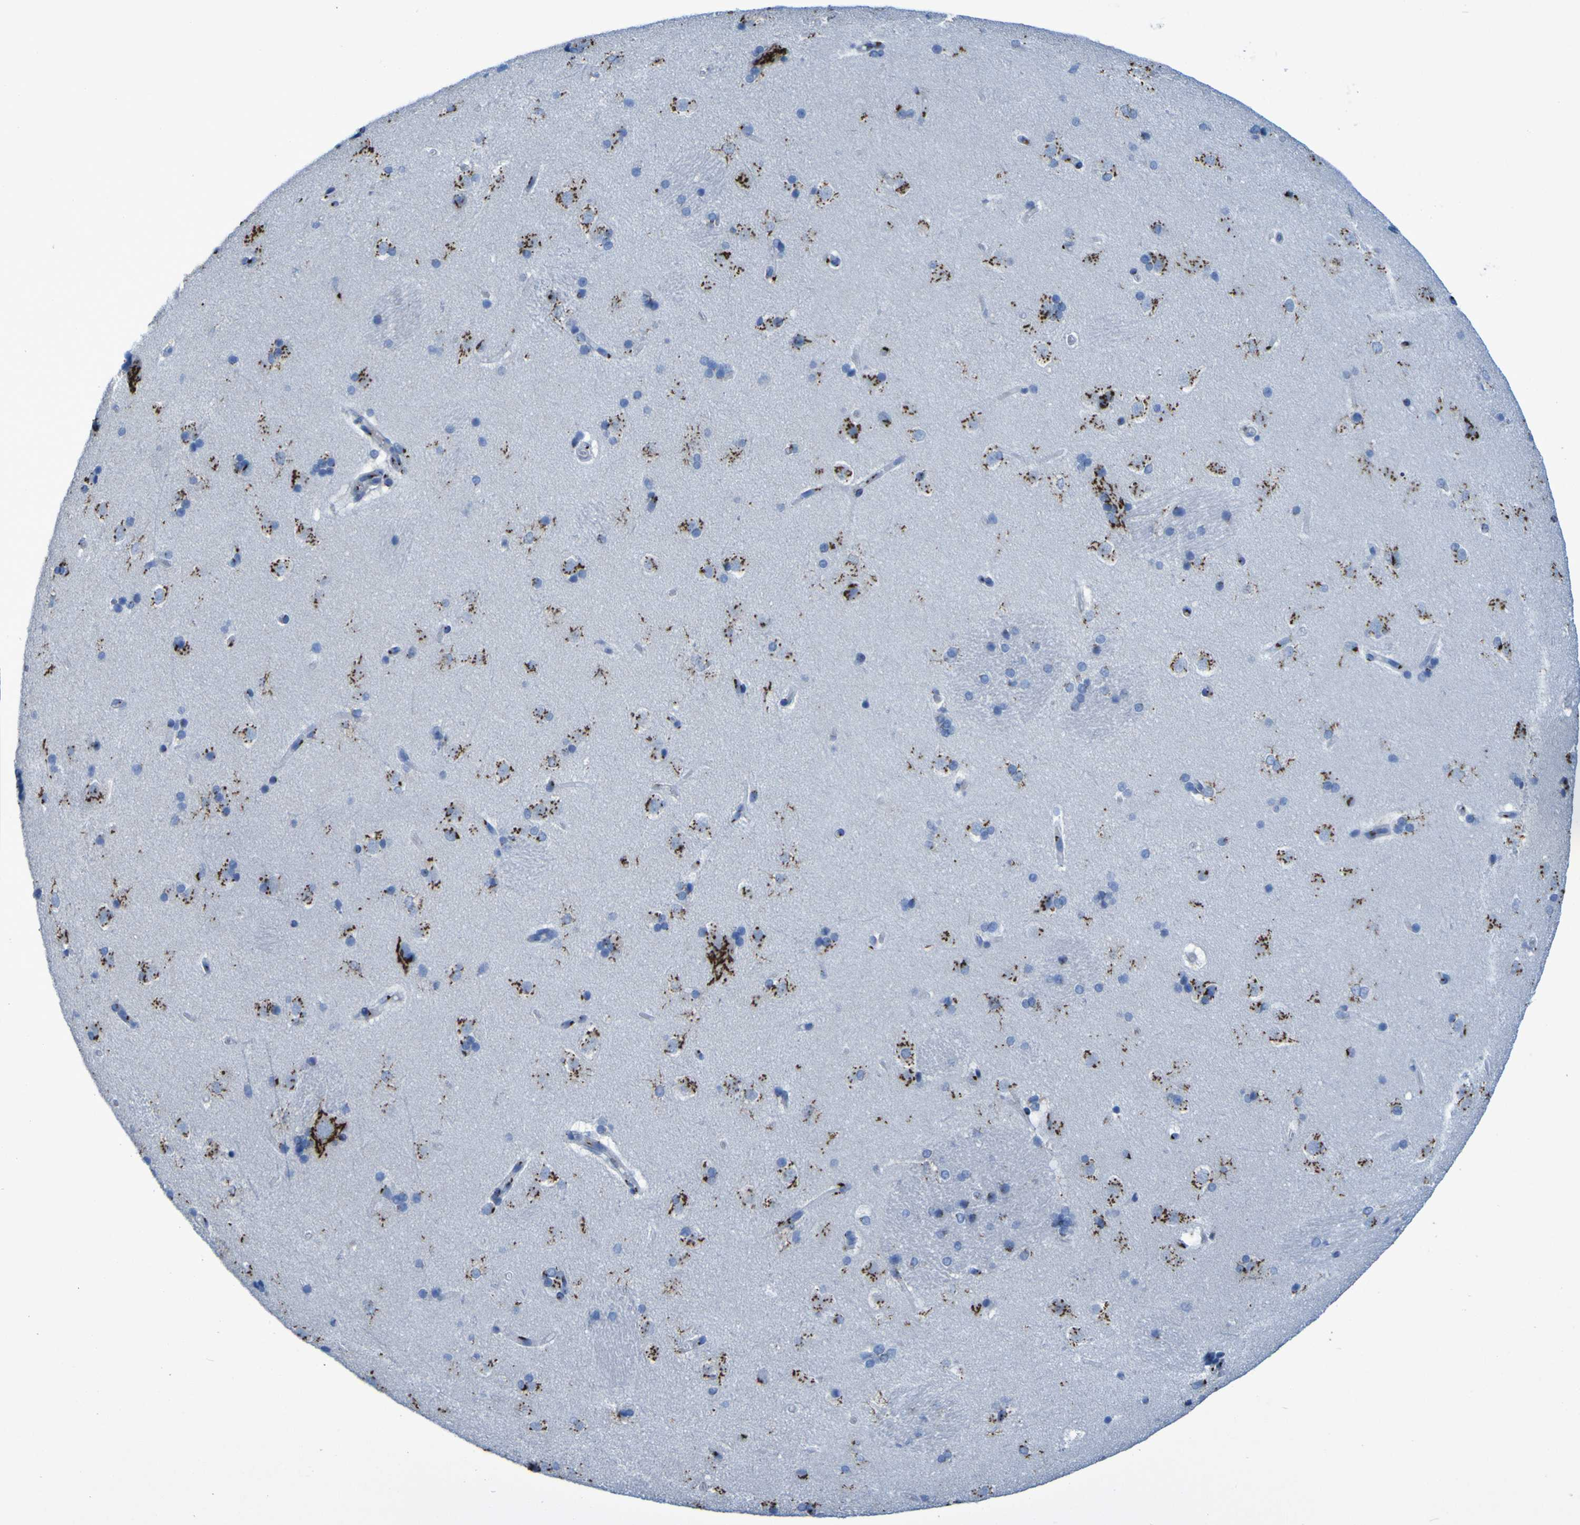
{"staining": {"intensity": "strong", "quantity": "25%-75%", "location": "cytoplasmic/membranous"}, "tissue": "caudate", "cell_type": "Glial cells", "image_type": "normal", "snomed": [{"axis": "morphology", "description": "Normal tissue, NOS"}, {"axis": "topography", "description": "Lateral ventricle wall"}], "caption": "A brown stain labels strong cytoplasmic/membranous positivity of a protein in glial cells of normal caudate. (DAB (3,3'-diaminobenzidine) = brown stain, brightfield microscopy at high magnification).", "gene": "GOLM1", "patient": {"sex": "female", "age": 19}}